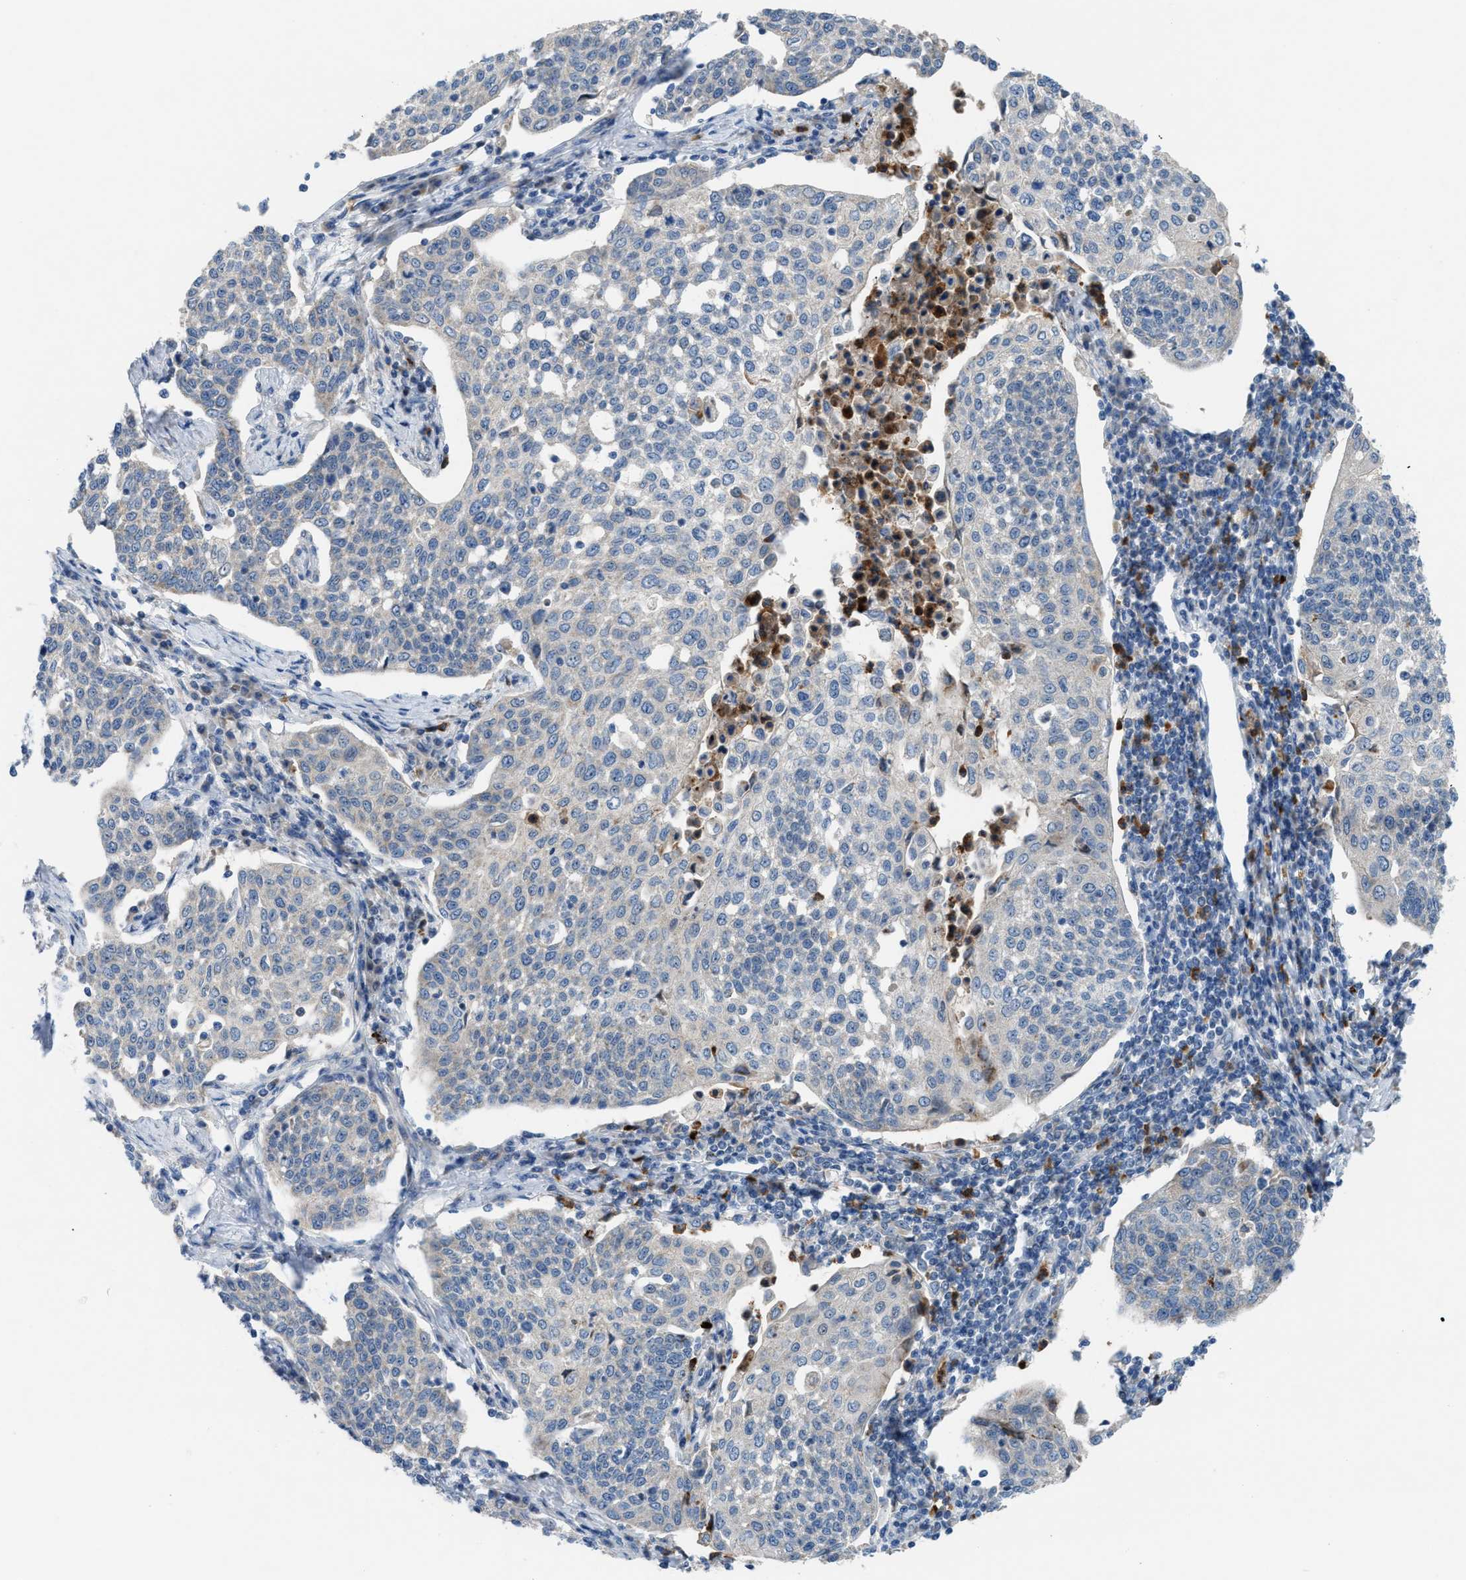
{"staining": {"intensity": "weak", "quantity": "<25%", "location": "cytoplasmic/membranous"}, "tissue": "cervical cancer", "cell_type": "Tumor cells", "image_type": "cancer", "snomed": [{"axis": "morphology", "description": "Squamous cell carcinoma, NOS"}, {"axis": "topography", "description": "Cervix"}], "caption": "Immunohistochemistry photomicrograph of cervical cancer stained for a protein (brown), which demonstrates no positivity in tumor cells. (Immunohistochemistry, brightfield microscopy, high magnification).", "gene": "TPH1", "patient": {"sex": "female", "age": 34}}